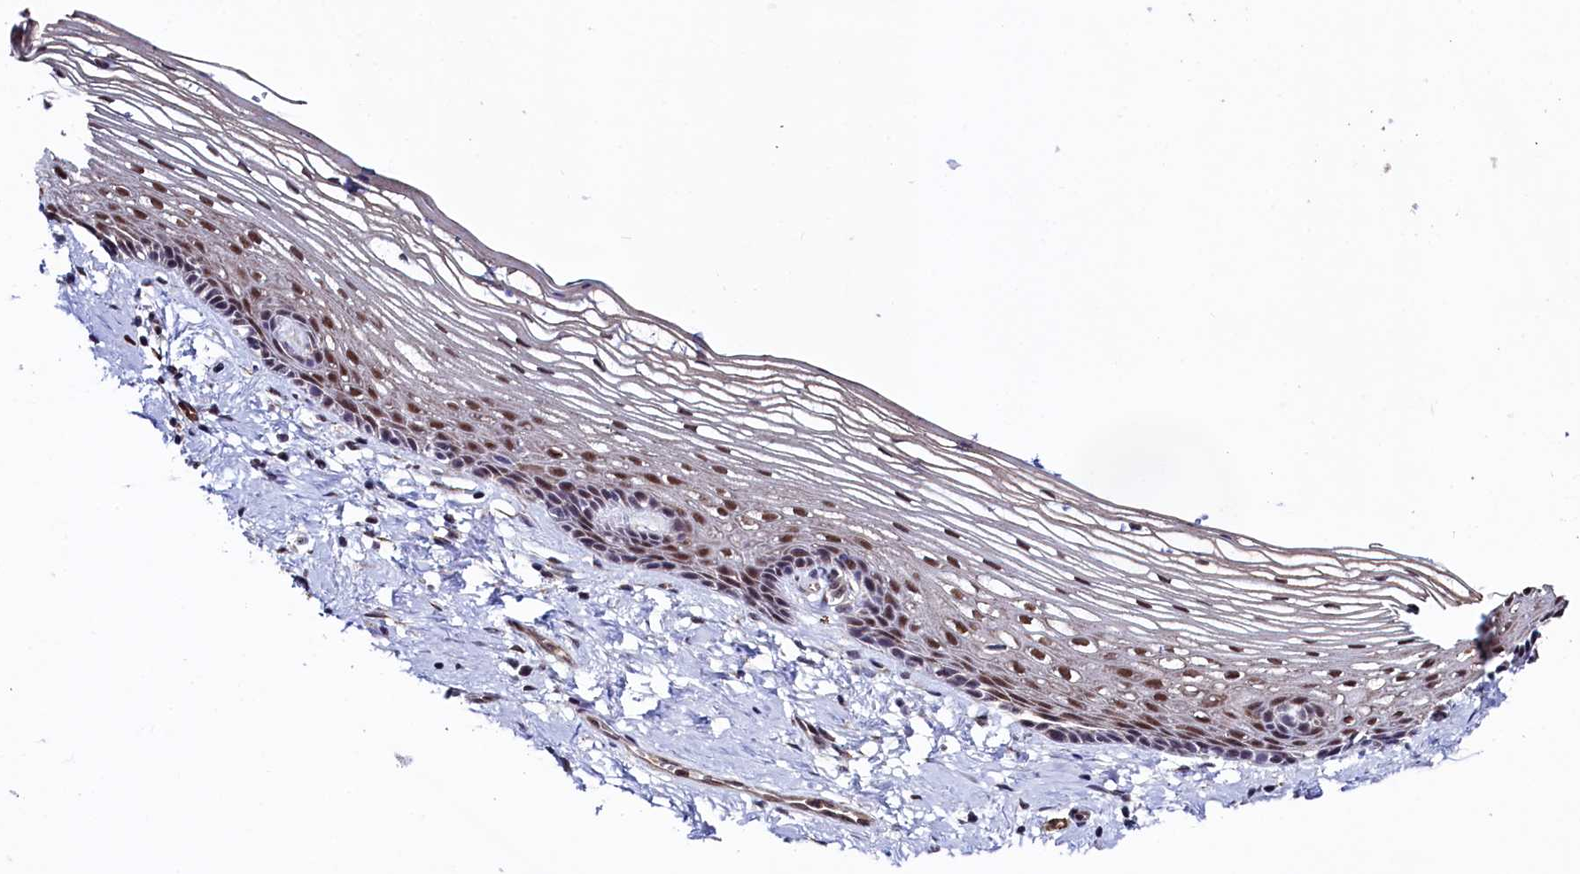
{"staining": {"intensity": "moderate", "quantity": ">75%", "location": "nuclear"}, "tissue": "vagina", "cell_type": "Squamous epithelial cells", "image_type": "normal", "snomed": [{"axis": "morphology", "description": "Normal tissue, NOS"}, {"axis": "topography", "description": "Vagina"}], "caption": "The micrograph shows immunohistochemical staining of unremarkable vagina. There is moderate nuclear expression is seen in approximately >75% of squamous epithelial cells. Immunohistochemistry (ihc) stains the protein in brown and the nuclei are stained blue.", "gene": "LEO1", "patient": {"sex": "female", "age": 46}}